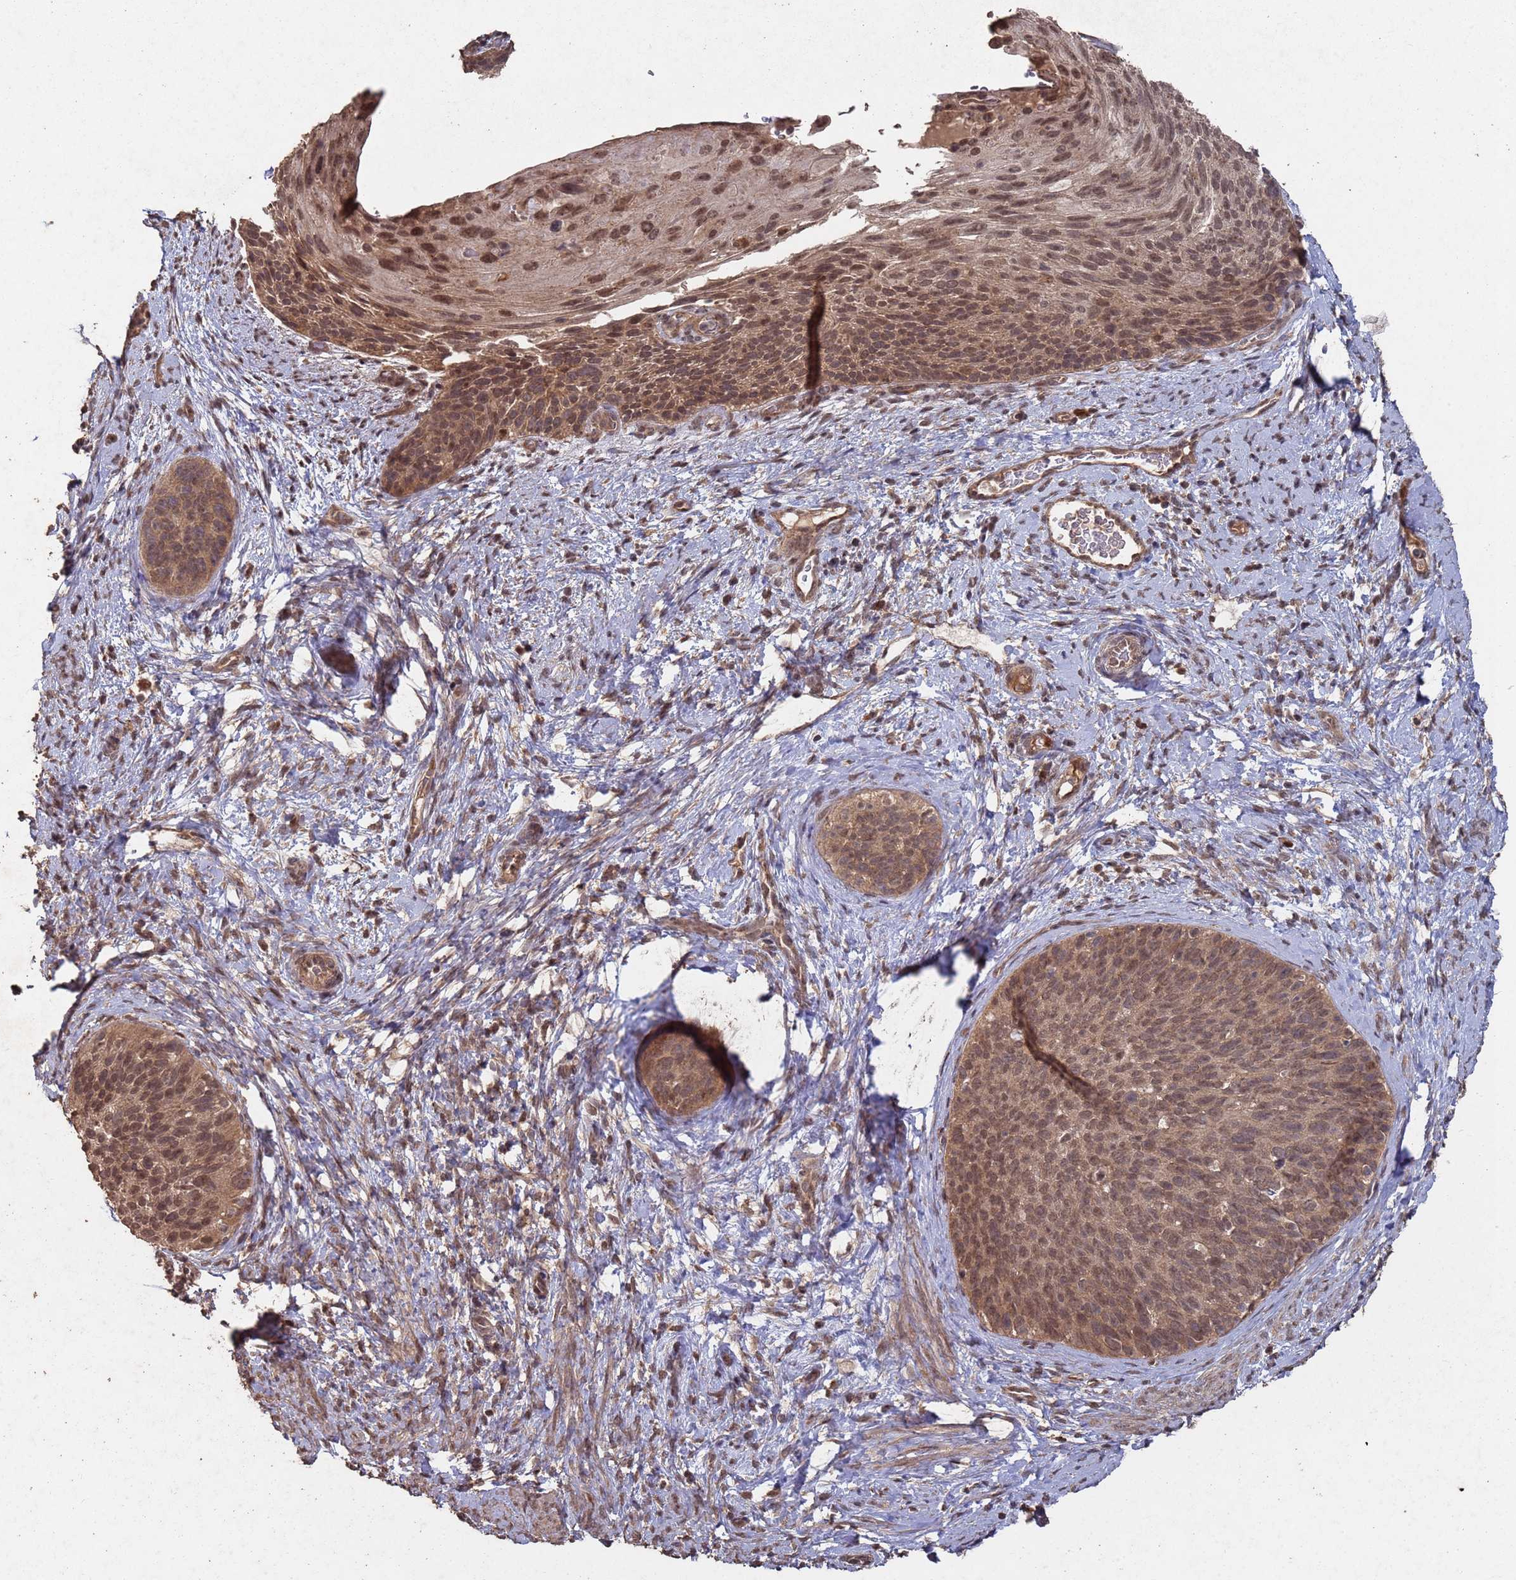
{"staining": {"intensity": "moderate", "quantity": ">75%", "location": "nuclear"}, "tissue": "cervical cancer", "cell_type": "Tumor cells", "image_type": "cancer", "snomed": [{"axis": "morphology", "description": "Squamous cell carcinoma, NOS"}, {"axis": "topography", "description": "Cervix"}], "caption": "A histopathology image showing moderate nuclear positivity in about >75% of tumor cells in cervical cancer (squamous cell carcinoma), as visualized by brown immunohistochemical staining.", "gene": "FRAT1", "patient": {"sex": "female", "age": 80}}